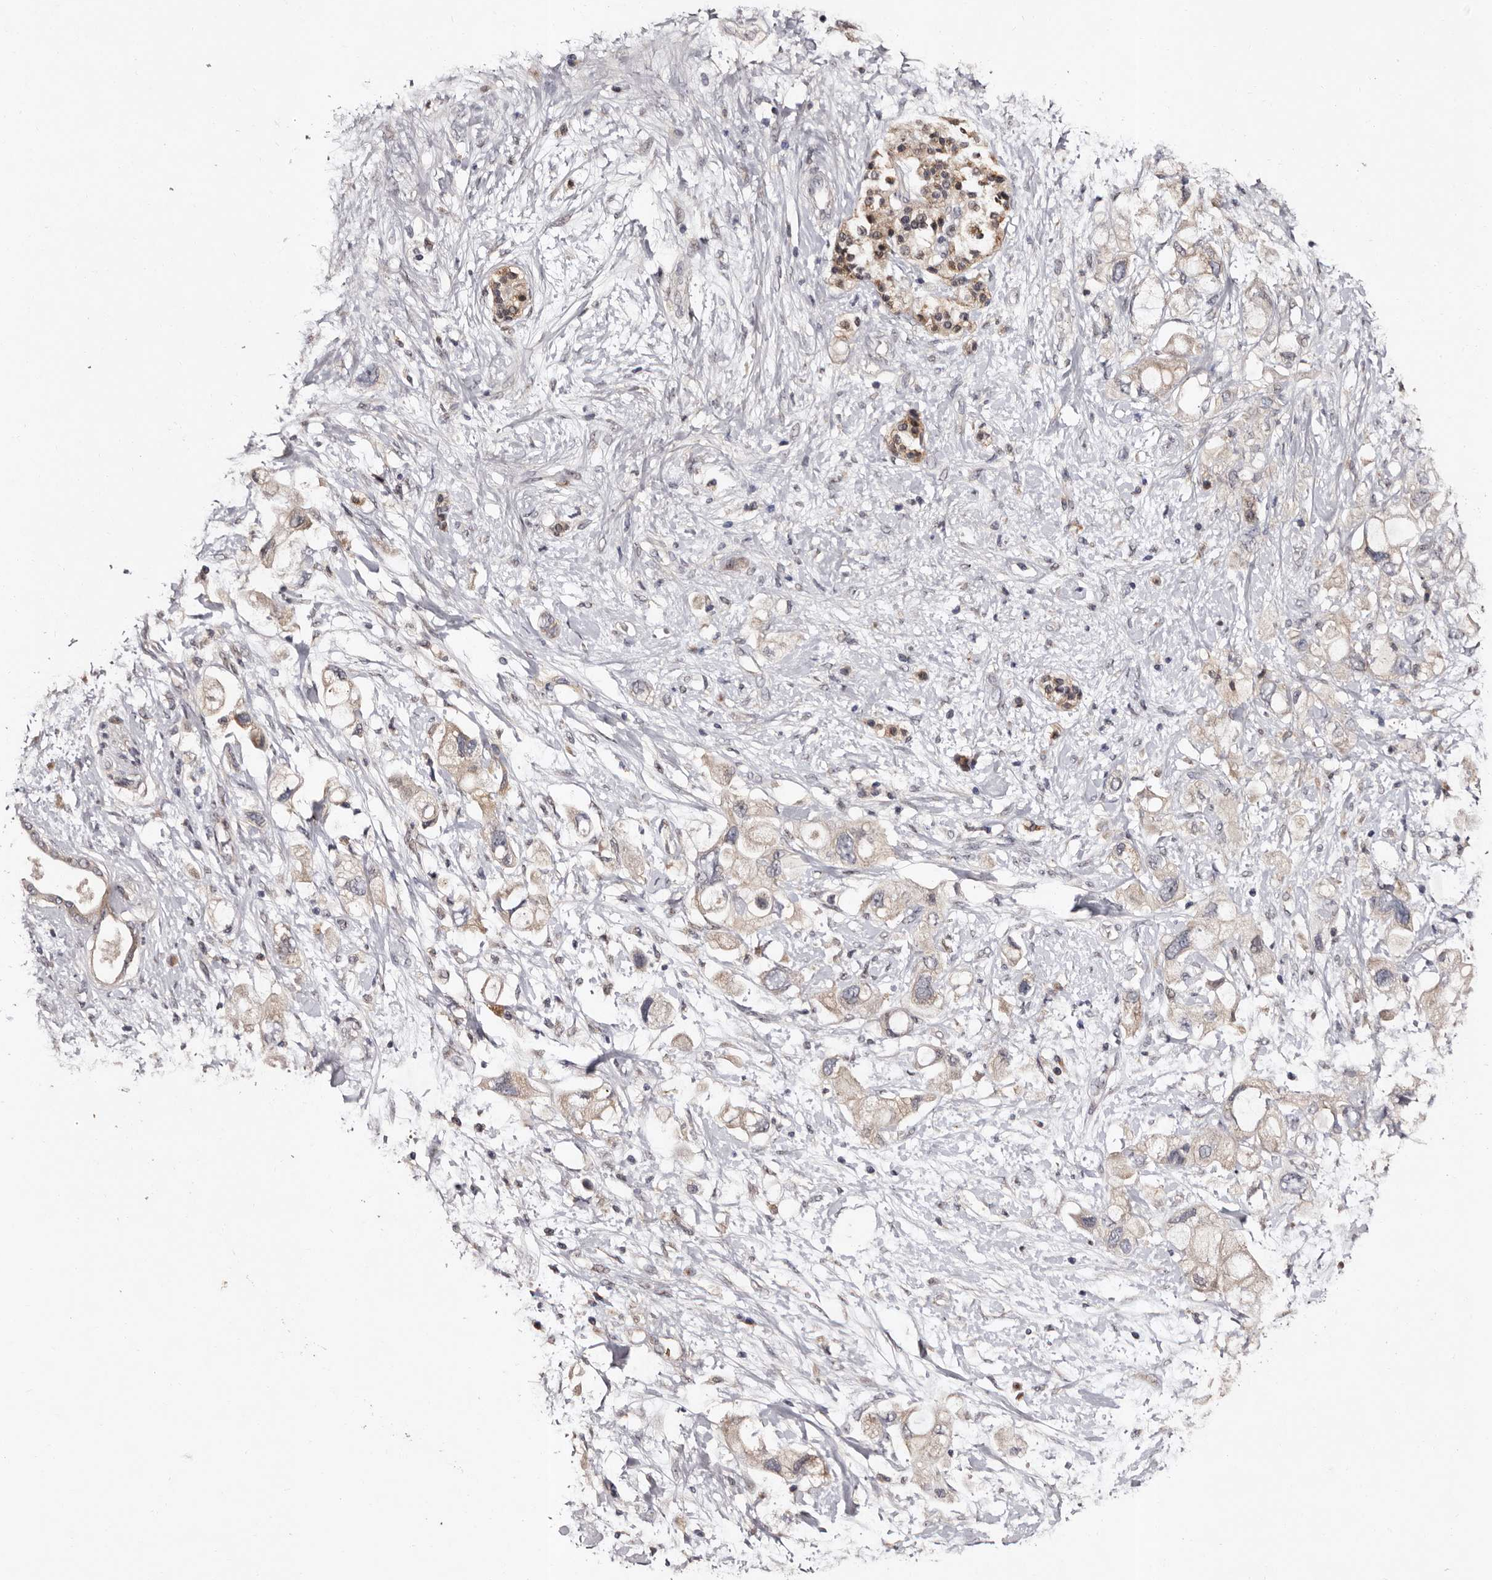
{"staining": {"intensity": "weak", "quantity": ">75%", "location": "cytoplasmic/membranous"}, "tissue": "pancreatic cancer", "cell_type": "Tumor cells", "image_type": "cancer", "snomed": [{"axis": "morphology", "description": "Adenocarcinoma, NOS"}, {"axis": "topography", "description": "Pancreas"}], "caption": "Protein expression analysis of adenocarcinoma (pancreatic) reveals weak cytoplasmic/membranous expression in approximately >75% of tumor cells.", "gene": "FAM91A1", "patient": {"sex": "female", "age": 56}}